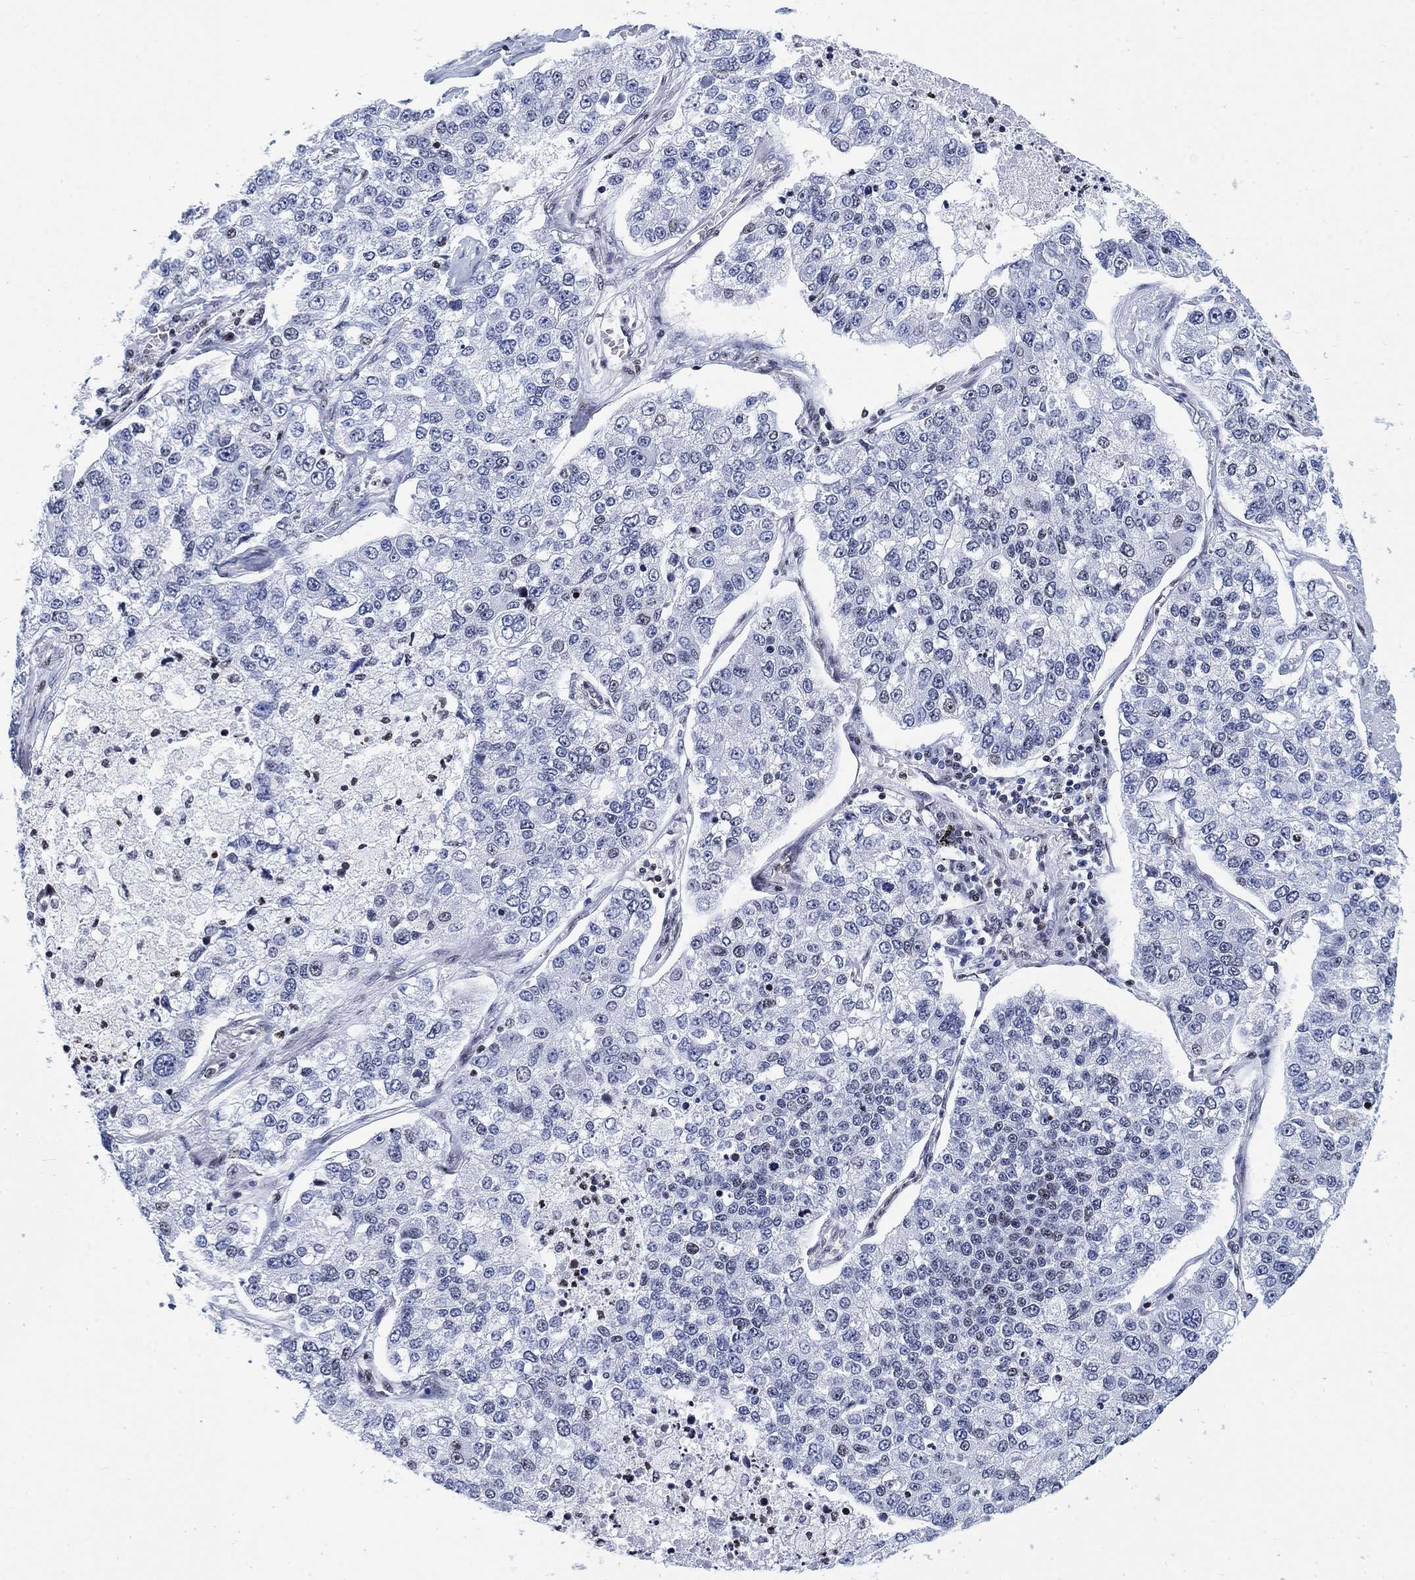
{"staining": {"intensity": "negative", "quantity": "none", "location": "none"}, "tissue": "lung cancer", "cell_type": "Tumor cells", "image_type": "cancer", "snomed": [{"axis": "morphology", "description": "Adenocarcinoma, NOS"}, {"axis": "topography", "description": "Lung"}], "caption": "This is a micrograph of immunohistochemistry staining of adenocarcinoma (lung), which shows no positivity in tumor cells. The staining was performed using DAB (3,3'-diaminobenzidine) to visualize the protein expression in brown, while the nuclei were stained in blue with hematoxylin (Magnification: 20x).", "gene": "H1-10", "patient": {"sex": "male", "age": 49}}